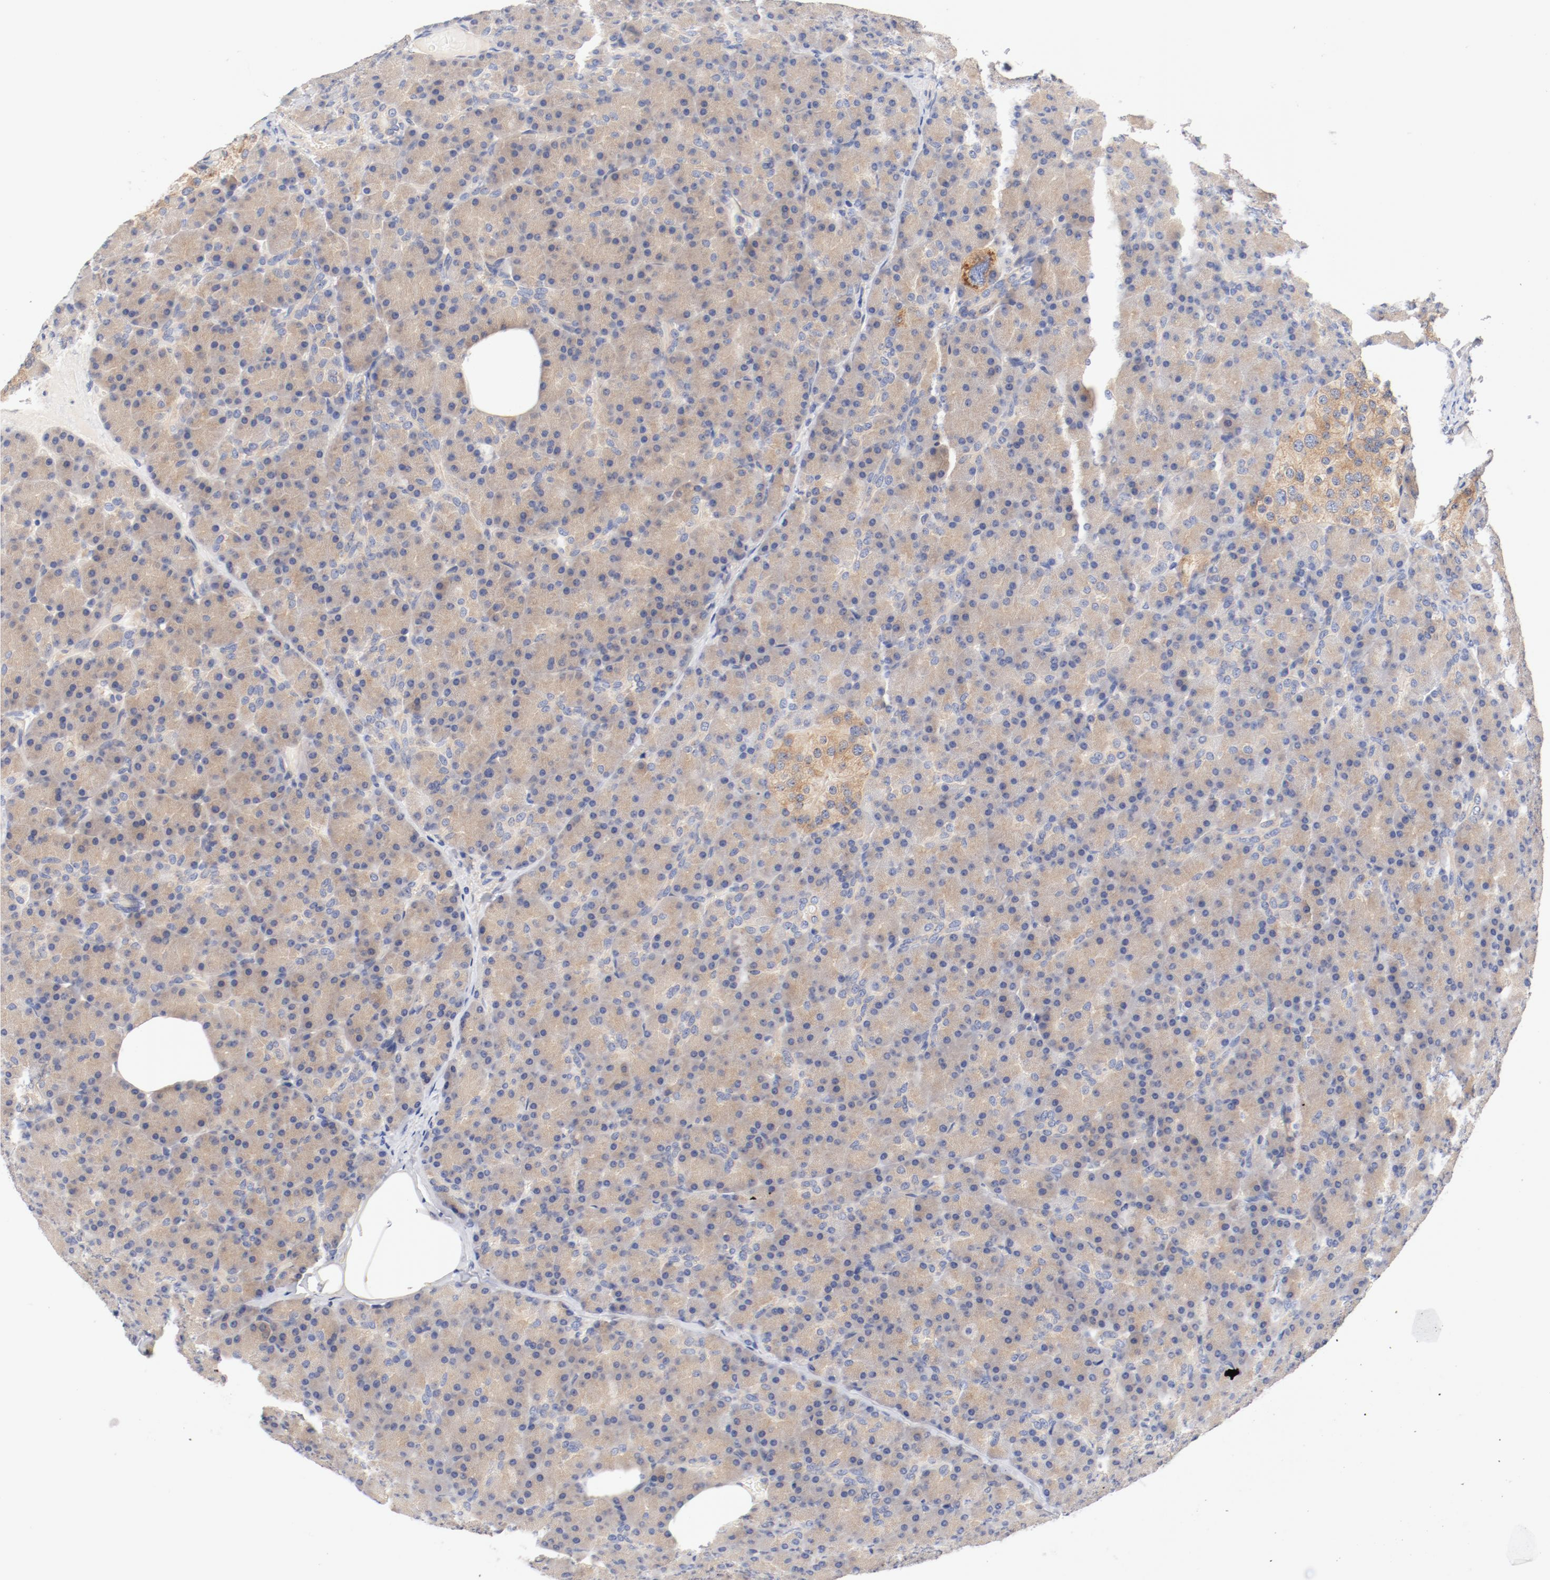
{"staining": {"intensity": "weak", "quantity": "25%-75%", "location": "cytoplasmic/membranous"}, "tissue": "pancreas", "cell_type": "Exocrine glandular cells", "image_type": "normal", "snomed": [{"axis": "morphology", "description": "Normal tissue, NOS"}, {"axis": "topography", "description": "Pancreas"}], "caption": "A photomicrograph of pancreas stained for a protein shows weak cytoplasmic/membranous brown staining in exocrine glandular cells.", "gene": "DYNC1H1", "patient": {"sex": "female", "age": 43}}